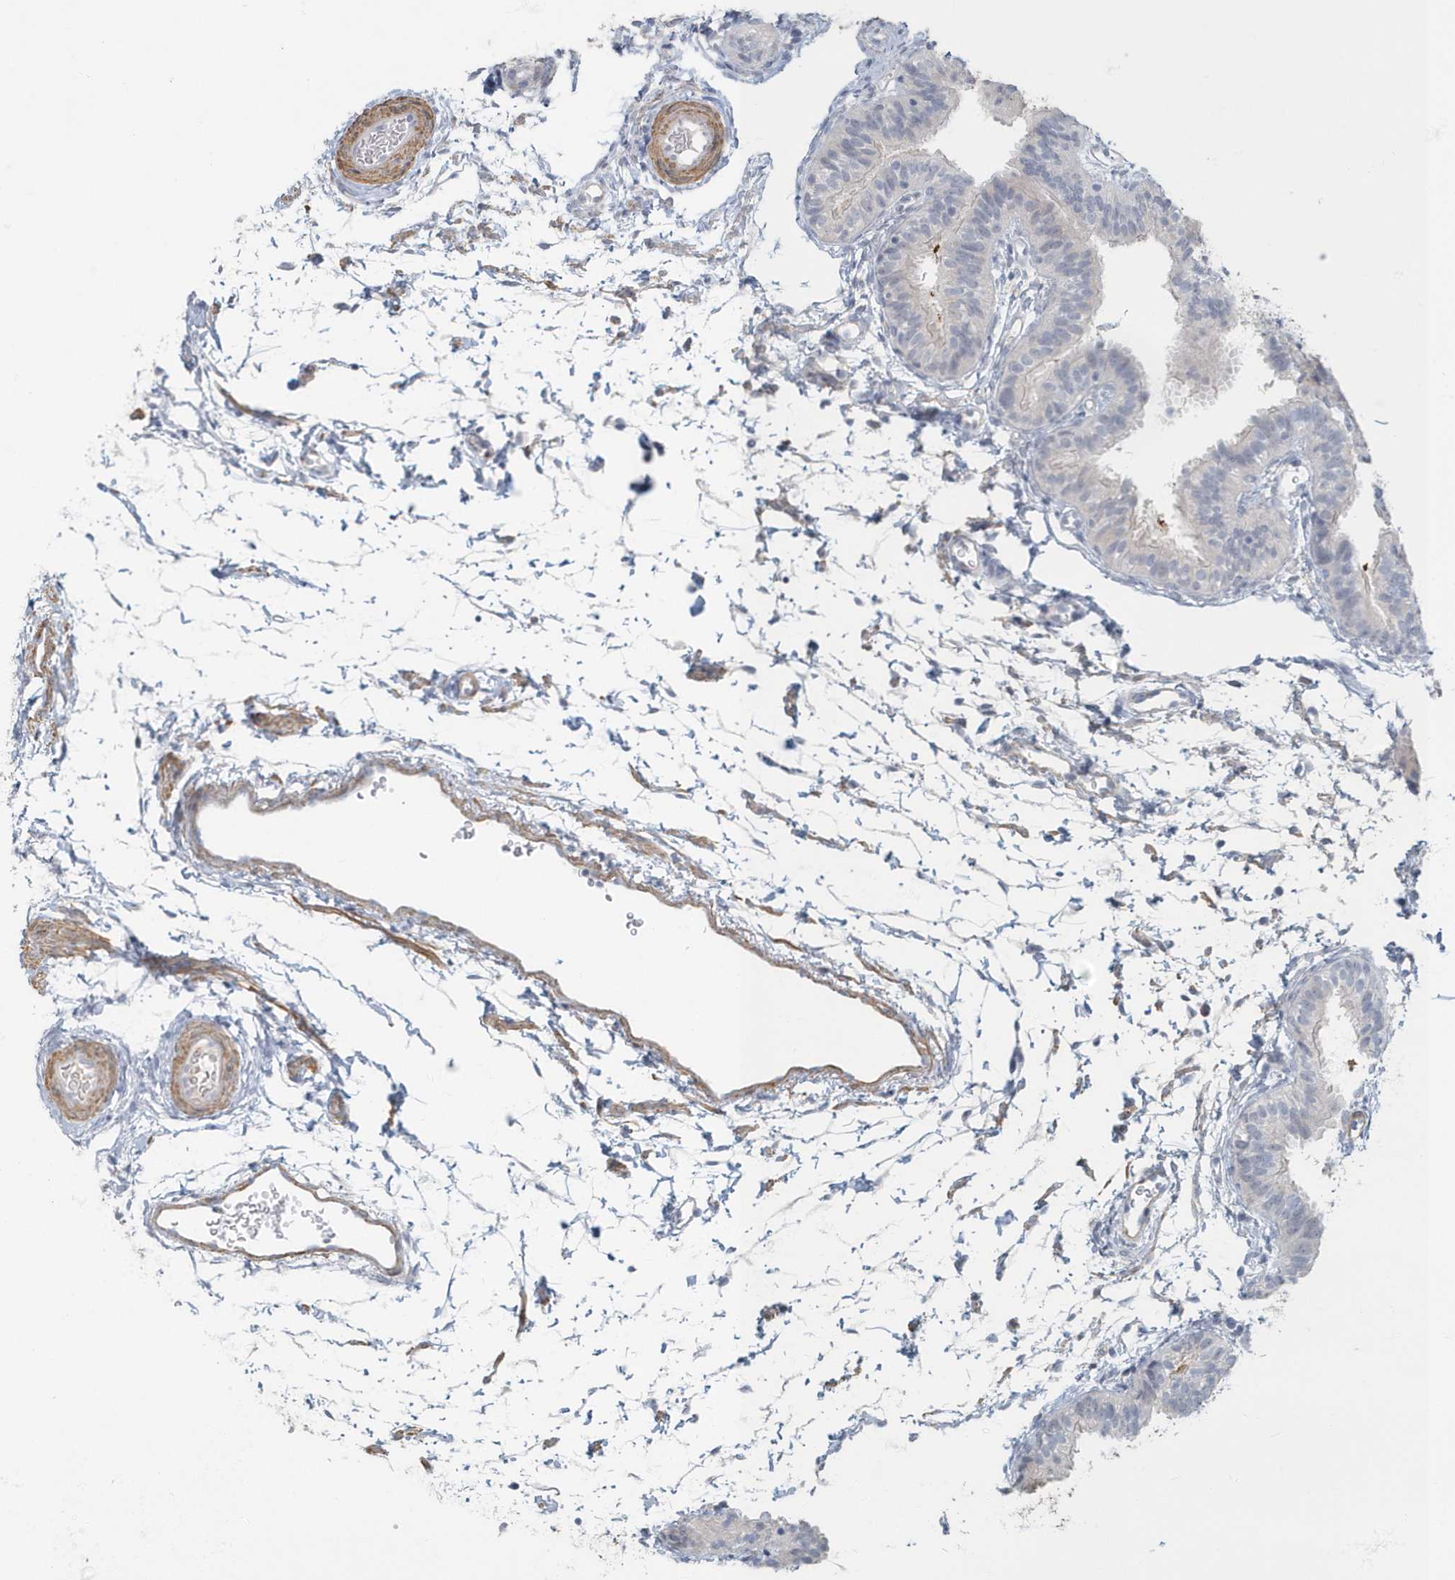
{"staining": {"intensity": "negative", "quantity": "none", "location": "none"}, "tissue": "fallopian tube", "cell_type": "Glandular cells", "image_type": "normal", "snomed": [{"axis": "morphology", "description": "Normal tissue, NOS"}, {"axis": "topography", "description": "Fallopian tube"}], "caption": "This micrograph is of normal fallopian tube stained with immunohistochemistry (IHC) to label a protein in brown with the nuclei are counter-stained blue. There is no expression in glandular cells. The staining is performed using DAB (3,3'-diaminobenzidine) brown chromogen with nuclei counter-stained in using hematoxylin.", "gene": "MYOT", "patient": {"sex": "female", "age": 35}}